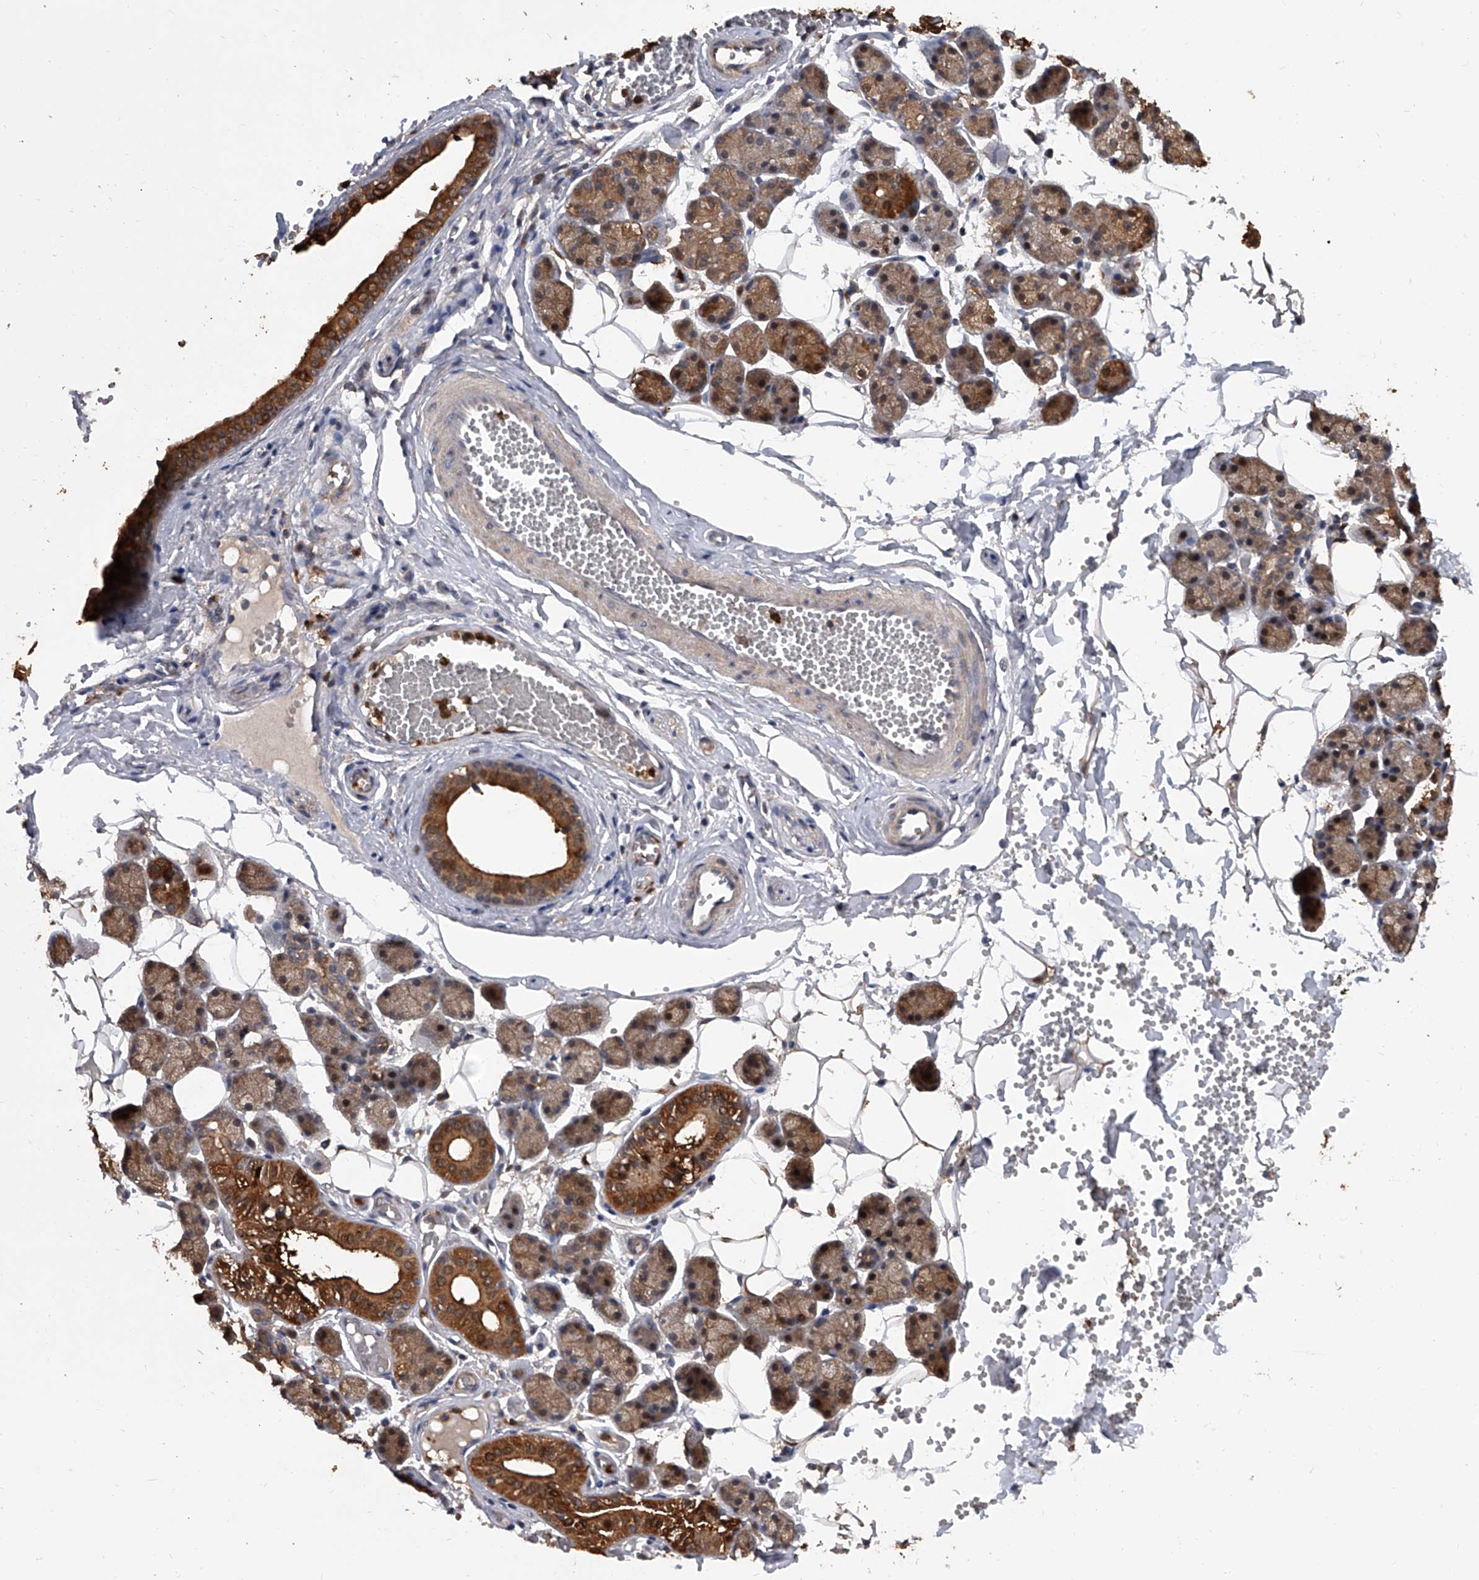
{"staining": {"intensity": "strong", "quantity": ">75%", "location": "cytoplasmic/membranous"}, "tissue": "salivary gland", "cell_type": "Glandular cells", "image_type": "normal", "snomed": [{"axis": "morphology", "description": "Normal tissue, NOS"}, {"axis": "topography", "description": "Salivary gland"}], "caption": "About >75% of glandular cells in benign salivary gland exhibit strong cytoplasmic/membranous protein staining as visualized by brown immunohistochemical staining.", "gene": "BHLHE23", "patient": {"sex": "female", "age": 33}}